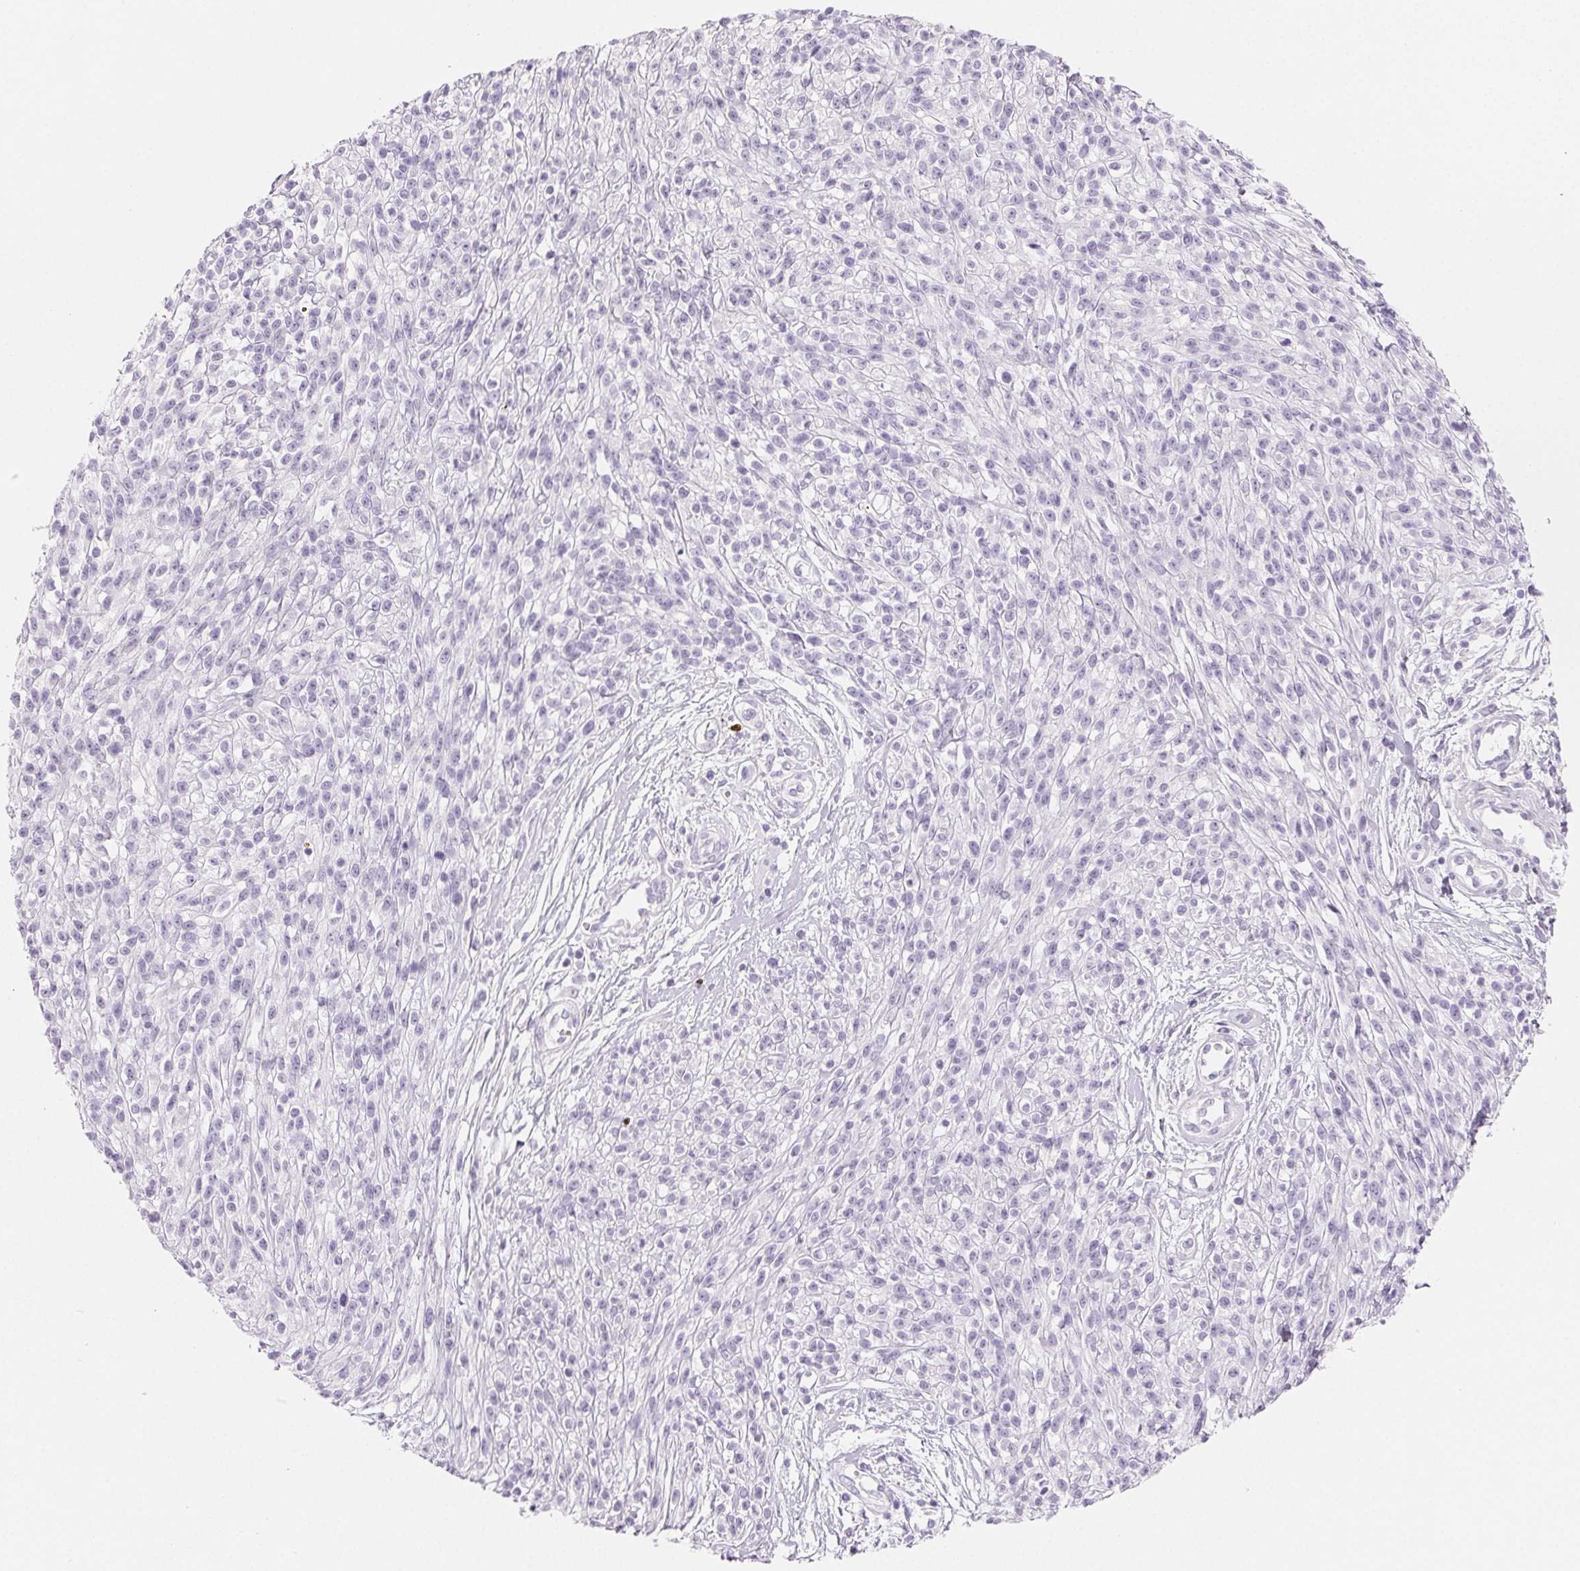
{"staining": {"intensity": "negative", "quantity": "none", "location": "none"}, "tissue": "melanoma", "cell_type": "Tumor cells", "image_type": "cancer", "snomed": [{"axis": "morphology", "description": "Malignant melanoma, NOS"}, {"axis": "topography", "description": "Skin"}, {"axis": "topography", "description": "Skin of trunk"}], "caption": "Photomicrograph shows no significant protein staining in tumor cells of melanoma.", "gene": "SPACA5B", "patient": {"sex": "male", "age": 74}}